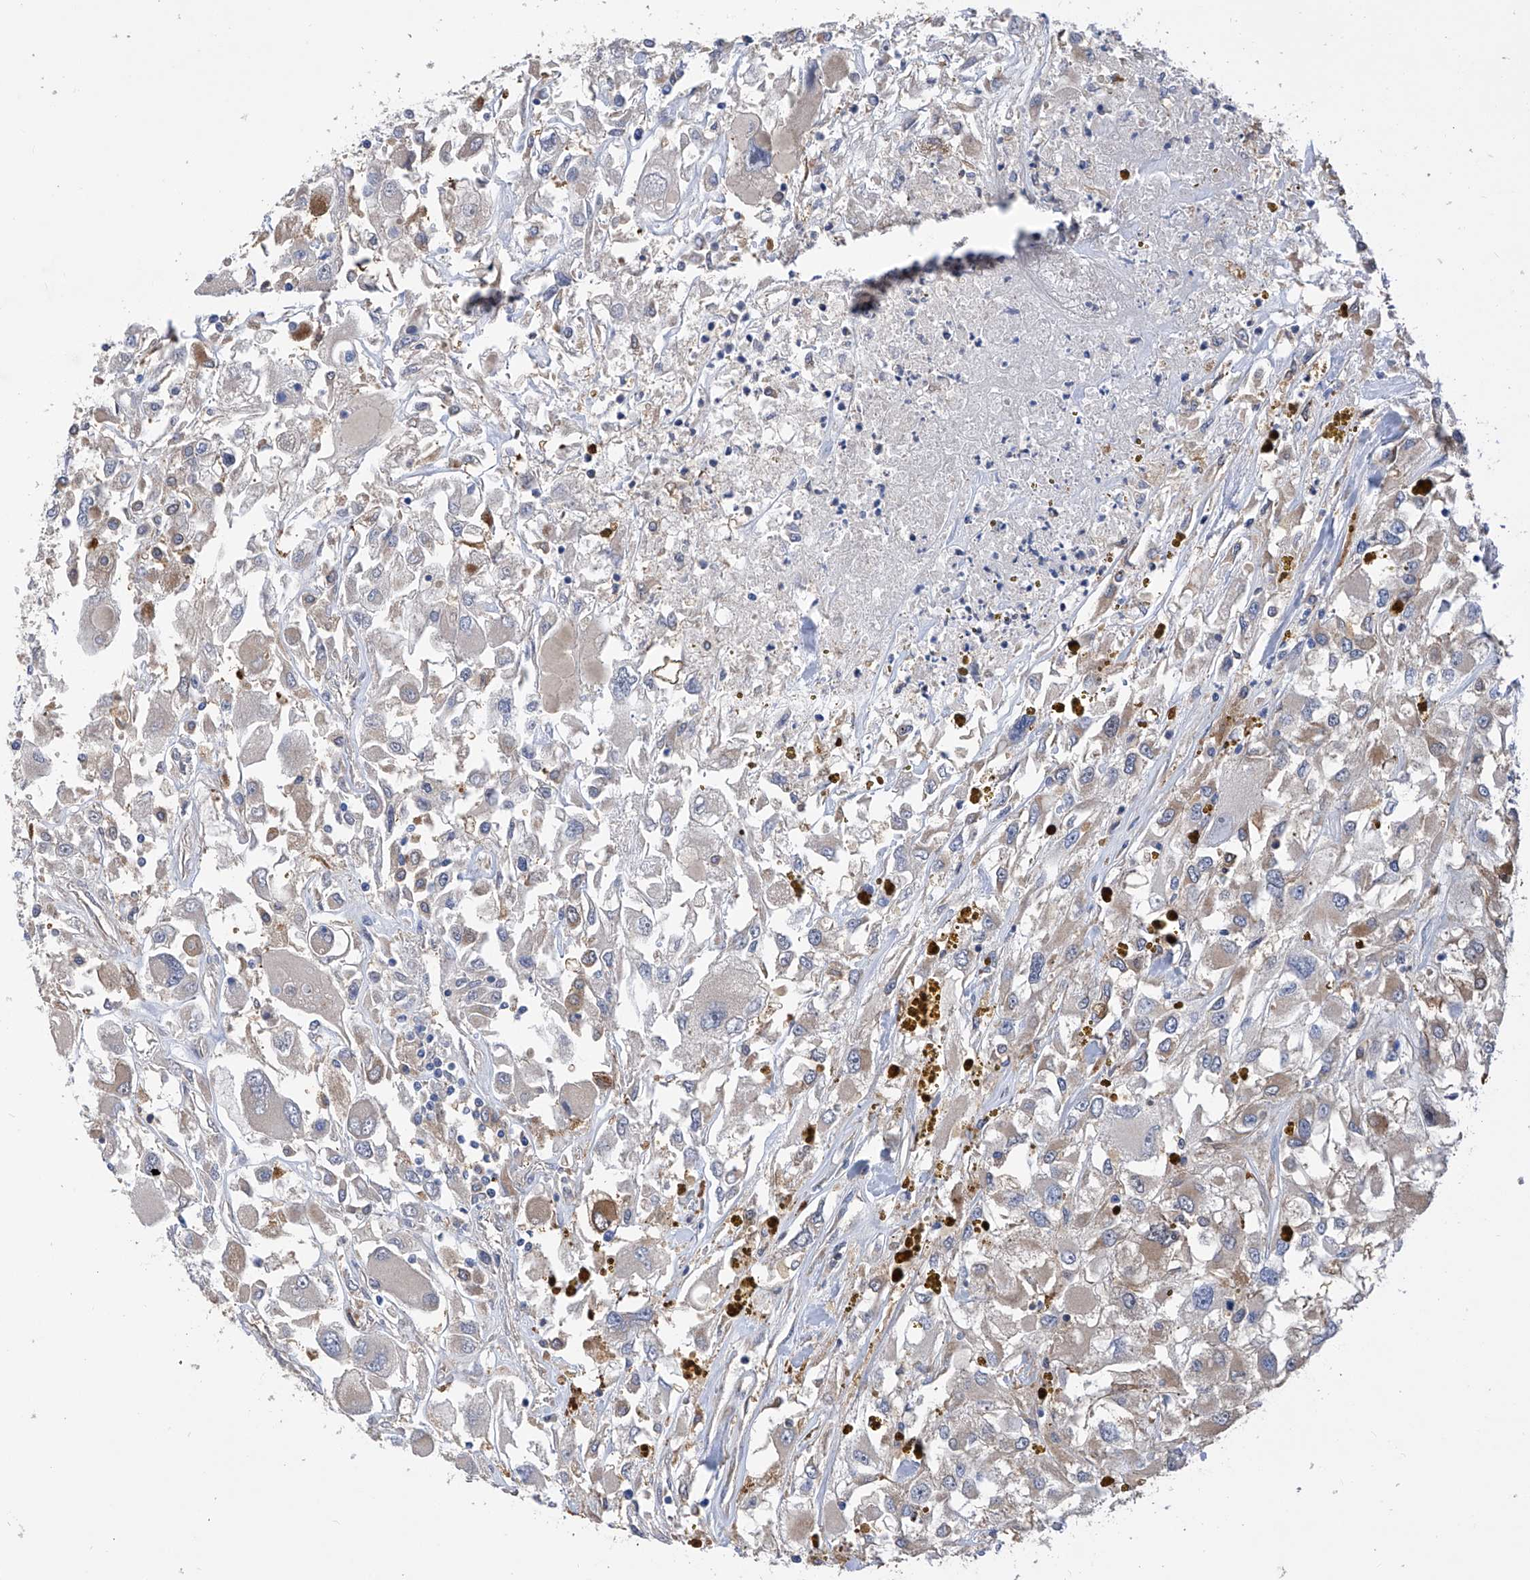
{"staining": {"intensity": "weak", "quantity": "<25%", "location": "cytoplasmic/membranous"}, "tissue": "renal cancer", "cell_type": "Tumor cells", "image_type": "cancer", "snomed": [{"axis": "morphology", "description": "Adenocarcinoma, NOS"}, {"axis": "topography", "description": "Kidney"}], "caption": "Immunohistochemical staining of renal adenocarcinoma demonstrates no significant positivity in tumor cells.", "gene": "SPATA20", "patient": {"sex": "female", "age": 52}}